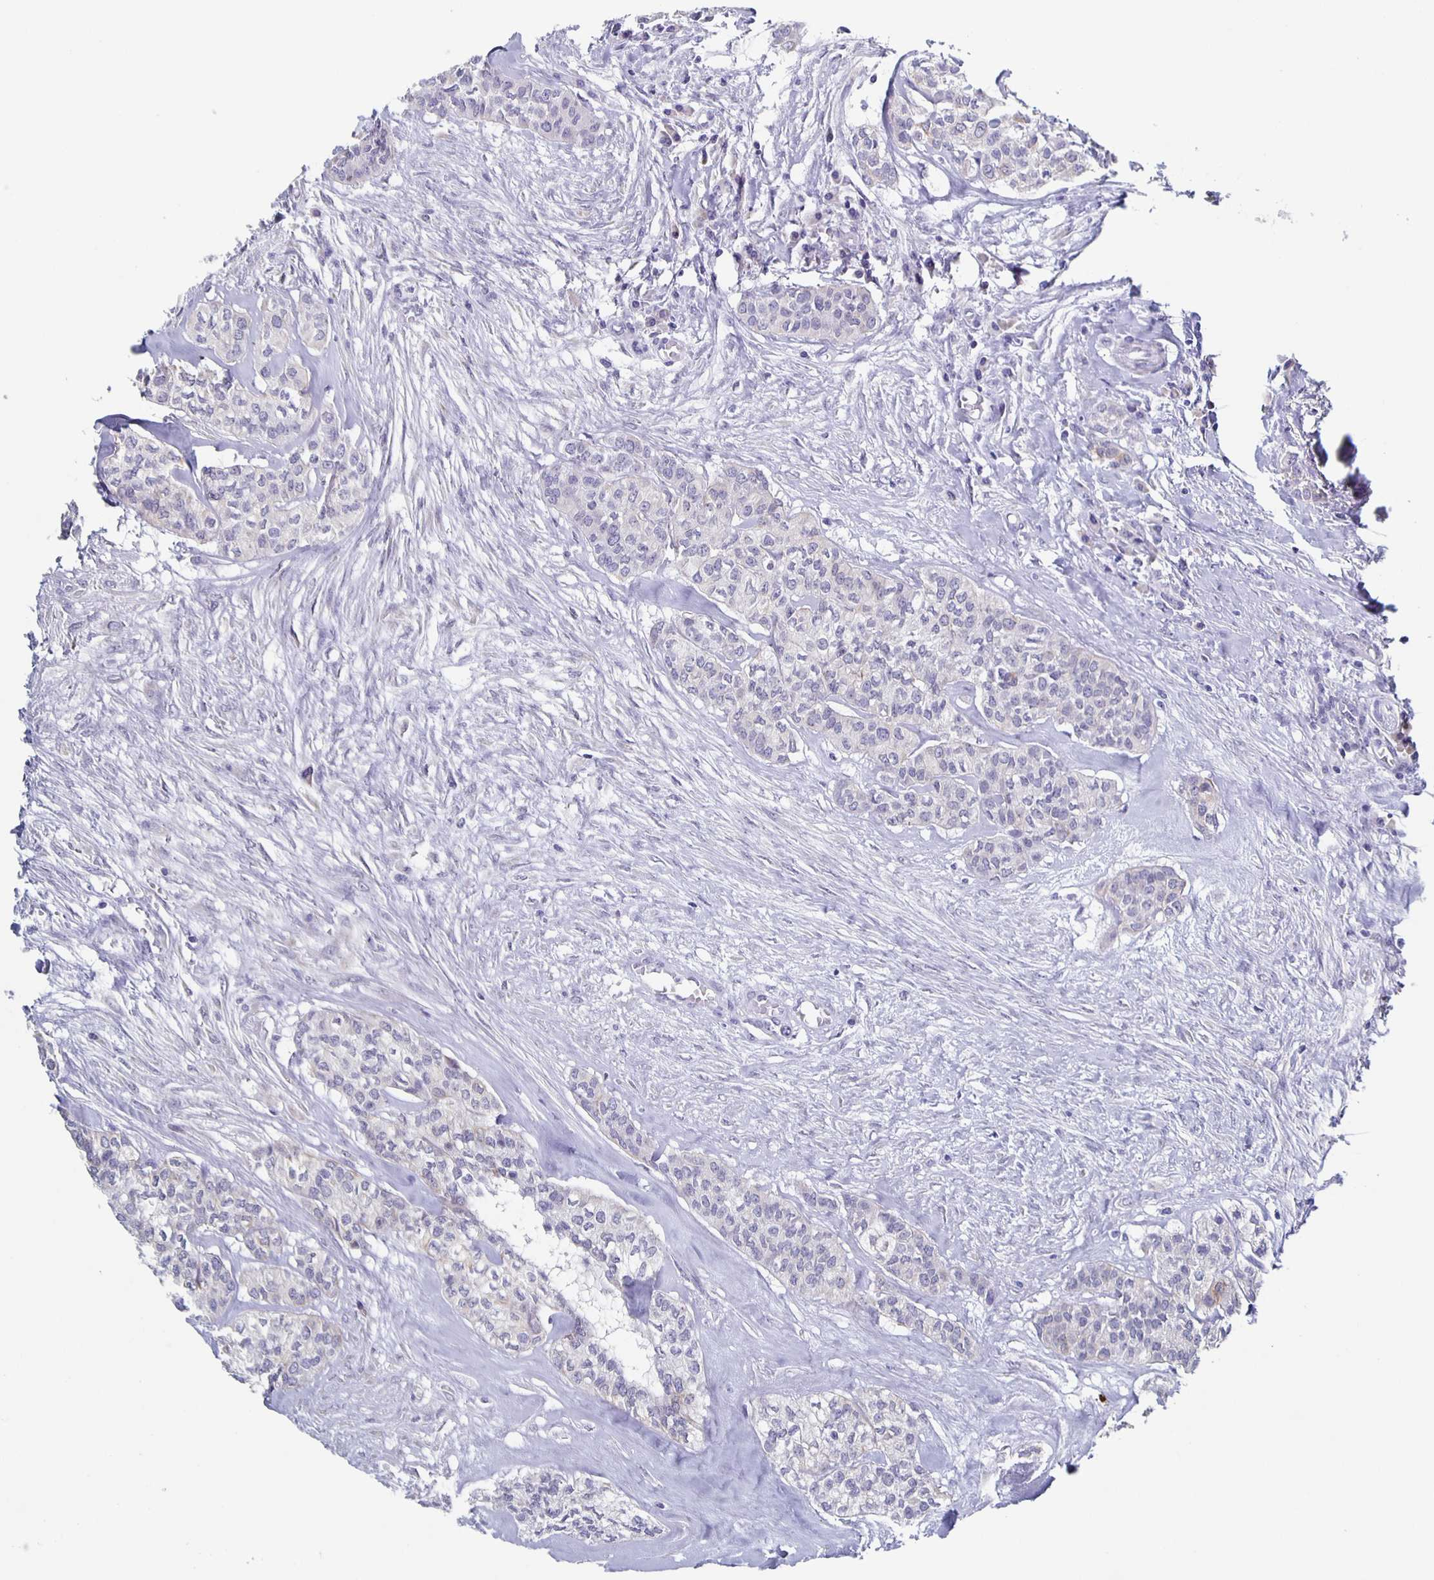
{"staining": {"intensity": "negative", "quantity": "none", "location": "none"}, "tissue": "head and neck cancer", "cell_type": "Tumor cells", "image_type": "cancer", "snomed": [{"axis": "morphology", "description": "Adenocarcinoma, NOS"}, {"axis": "topography", "description": "Head-Neck"}], "caption": "This is an immunohistochemistry image of human head and neck adenocarcinoma. There is no staining in tumor cells.", "gene": "CCDC17", "patient": {"sex": "male", "age": 81}}